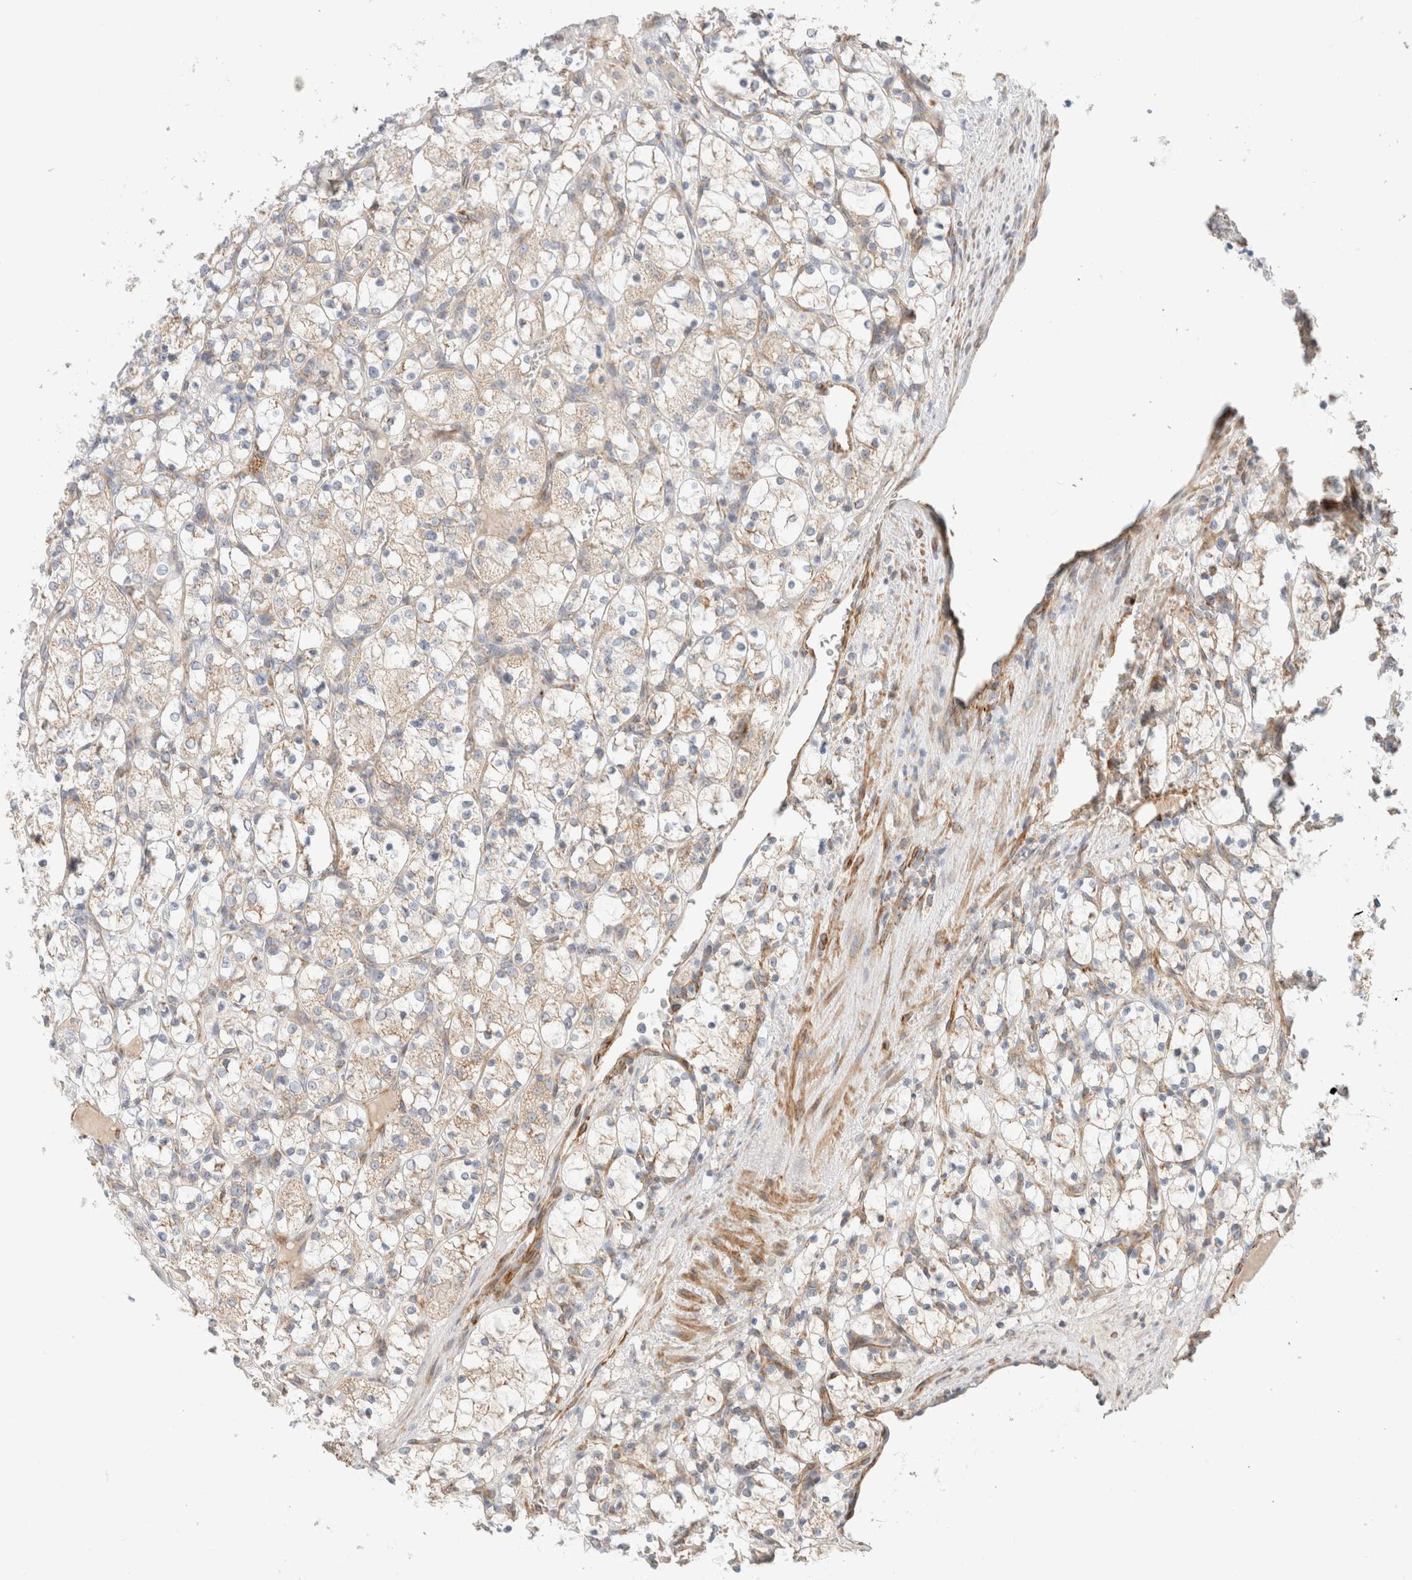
{"staining": {"intensity": "weak", "quantity": "25%-75%", "location": "cytoplasmic/membranous"}, "tissue": "renal cancer", "cell_type": "Tumor cells", "image_type": "cancer", "snomed": [{"axis": "morphology", "description": "Adenocarcinoma, NOS"}, {"axis": "topography", "description": "Kidney"}], "caption": "Immunohistochemistry of renal adenocarcinoma shows low levels of weak cytoplasmic/membranous positivity in approximately 25%-75% of tumor cells.", "gene": "MRM3", "patient": {"sex": "female", "age": 69}}